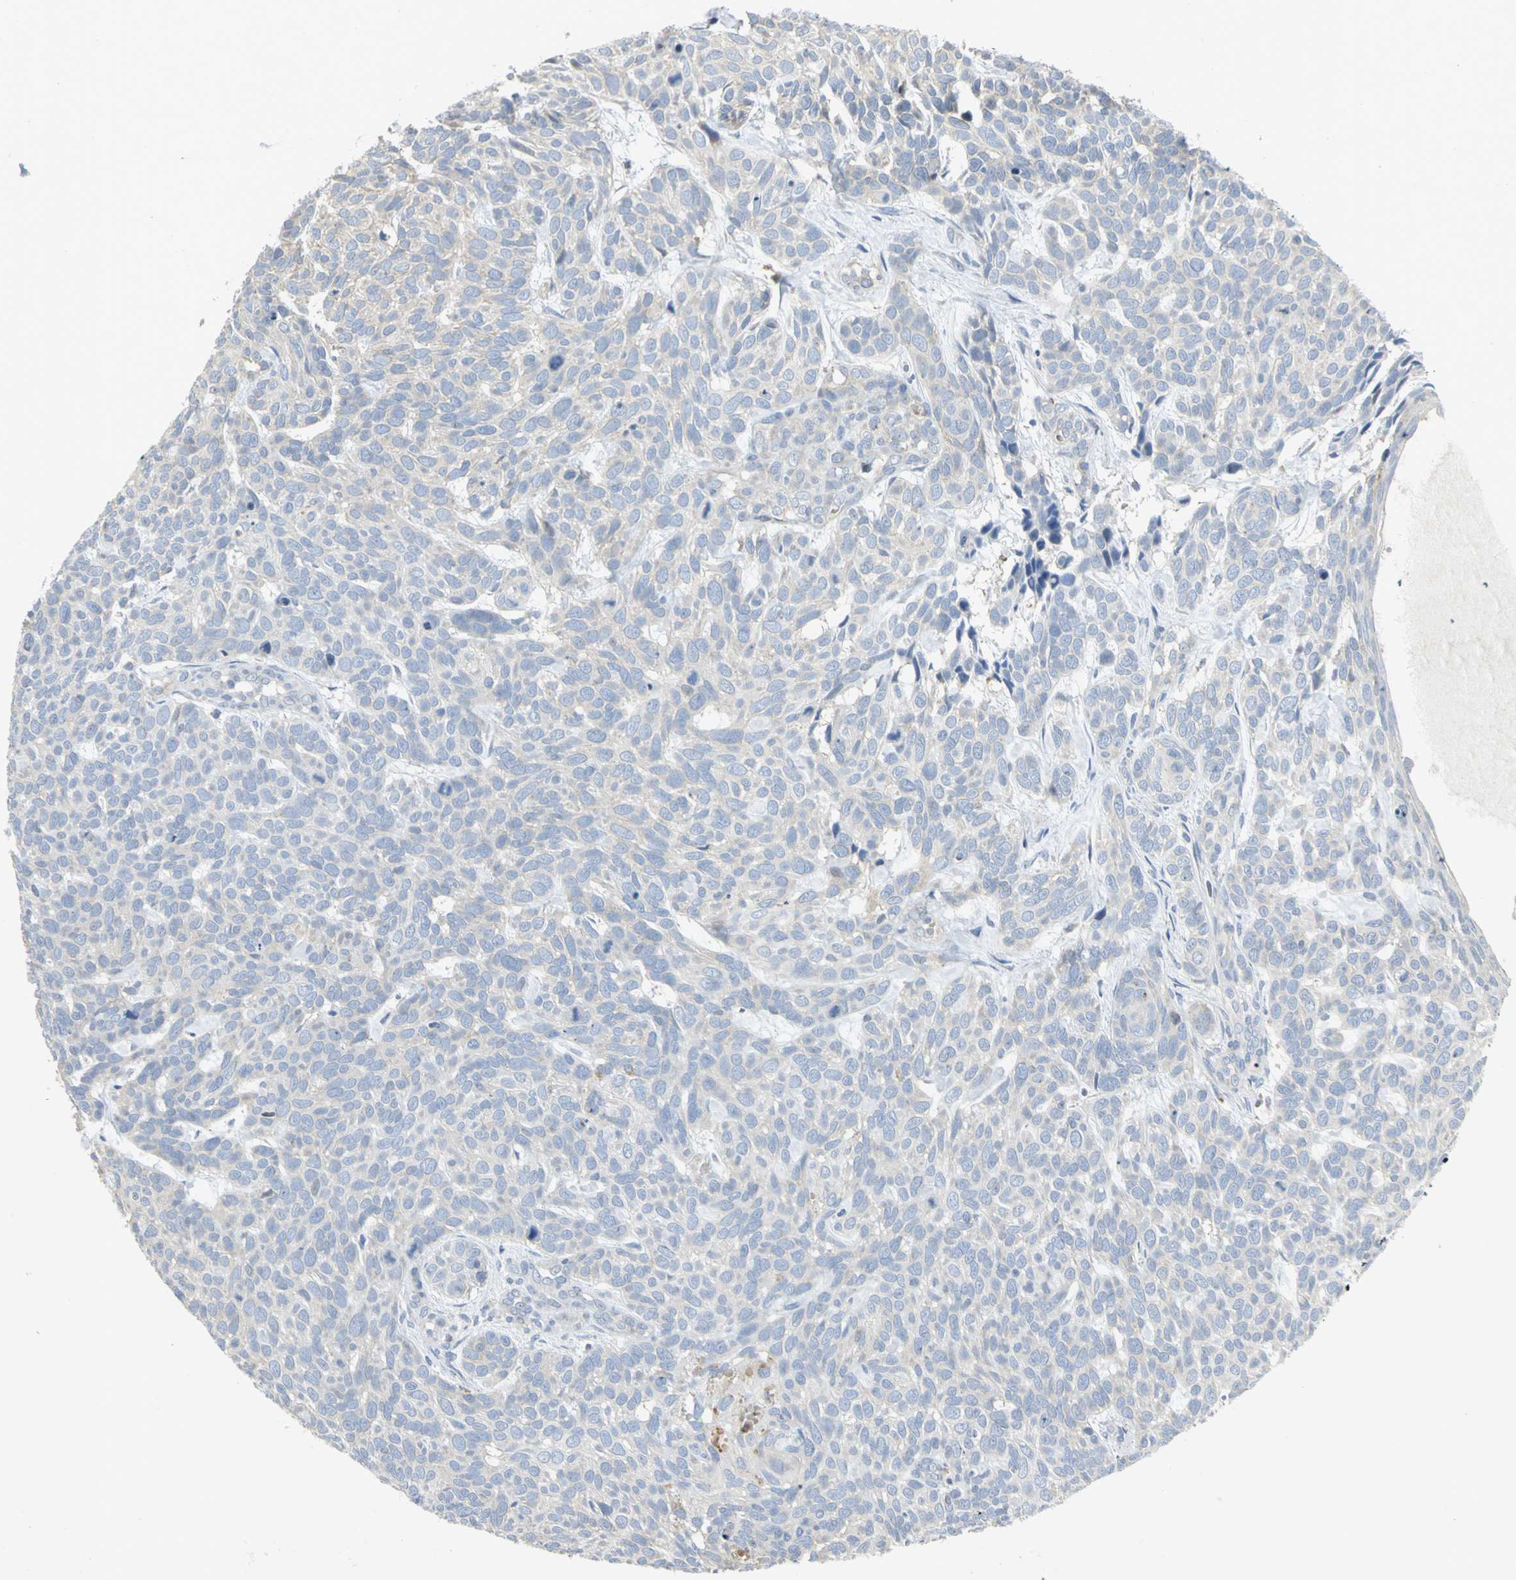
{"staining": {"intensity": "negative", "quantity": "none", "location": "none"}, "tissue": "skin cancer", "cell_type": "Tumor cells", "image_type": "cancer", "snomed": [{"axis": "morphology", "description": "Basal cell carcinoma"}, {"axis": "topography", "description": "Skin"}], "caption": "Image shows no protein positivity in tumor cells of skin cancer (basal cell carcinoma) tissue. (Stains: DAB (3,3'-diaminobenzidine) IHC with hematoxylin counter stain, Microscopy: brightfield microscopy at high magnification).", "gene": "ANK1", "patient": {"sex": "male", "age": 87}}